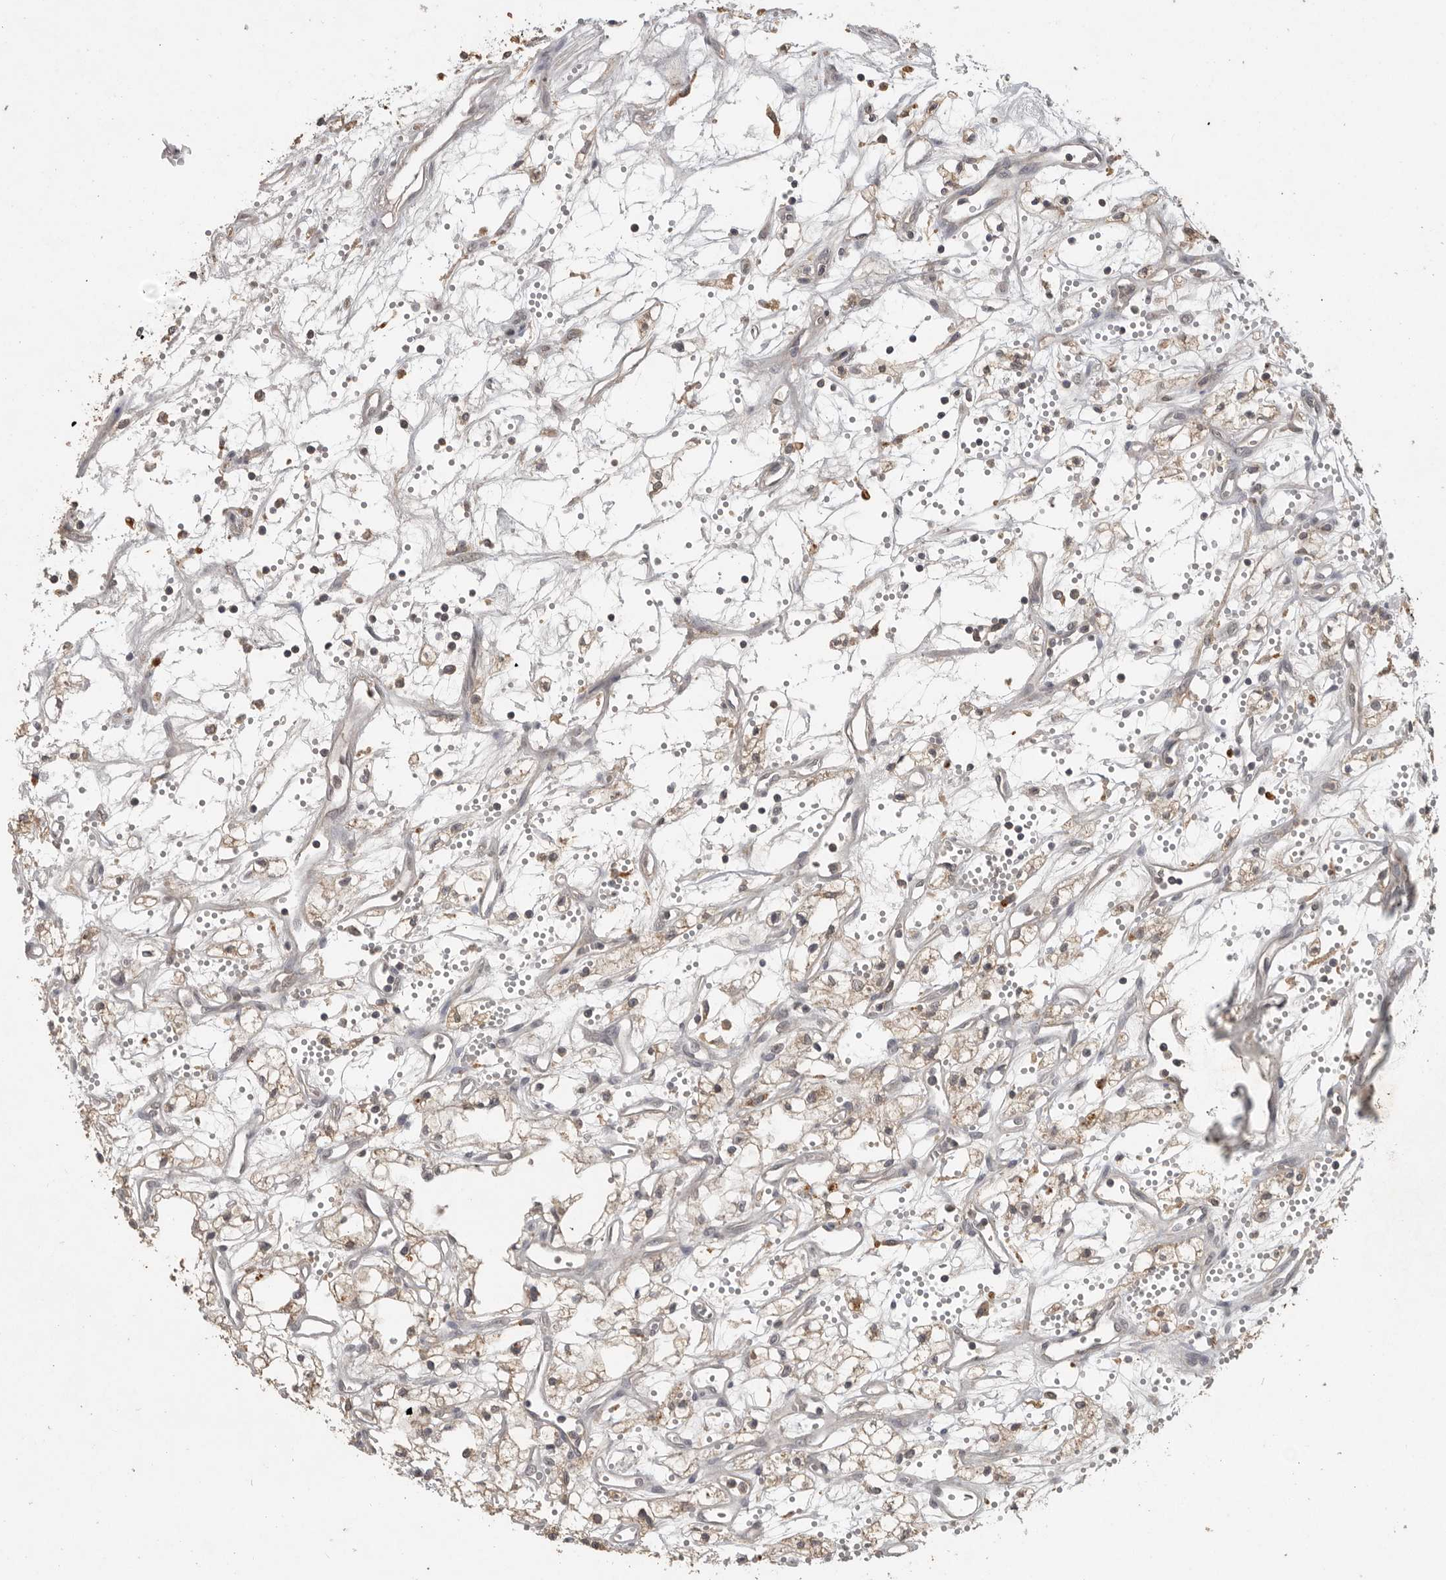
{"staining": {"intensity": "weak", "quantity": ">75%", "location": "cytoplasmic/membranous"}, "tissue": "renal cancer", "cell_type": "Tumor cells", "image_type": "cancer", "snomed": [{"axis": "morphology", "description": "Adenocarcinoma, NOS"}, {"axis": "topography", "description": "Kidney"}], "caption": "Tumor cells show weak cytoplasmic/membranous positivity in approximately >75% of cells in renal adenocarcinoma.", "gene": "ADAMTS4", "patient": {"sex": "male", "age": 59}}